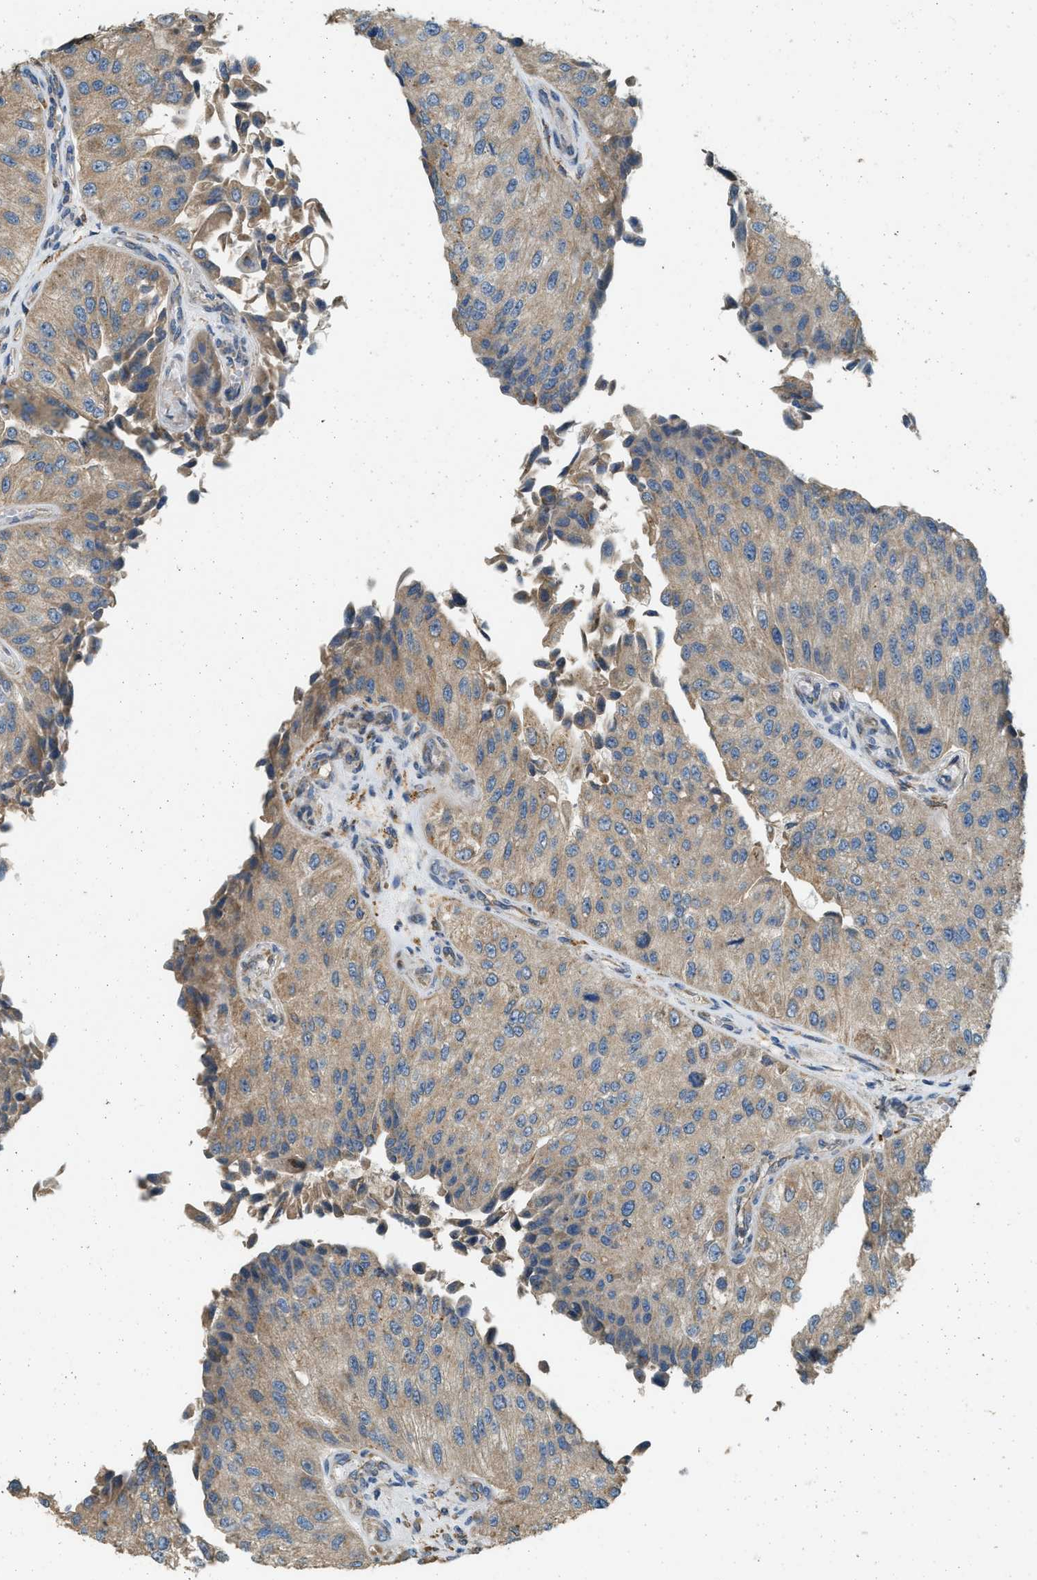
{"staining": {"intensity": "moderate", "quantity": ">75%", "location": "cytoplasmic/membranous"}, "tissue": "urothelial cancer", "cell_type": "Tumor cells", "image_type": "cancer", "snomed": [{"axis": "morphology", "description": "Urothelial carcinoma, High grade"}, {"axis": "topography", "description": "Kidney"}, {"axis": "topography", "description": "Urinary bladder"}], "caption": "Immunohistochemistry staining of urothelial cancer, which reveals medium levels of moderate cytoplasmic/membranous staining in about >75% of tumor cells indicating moderate cytoplasmic/membranous protein staining. The staining was performed using DAB (brown) for protein detection and nuclei were counterstained in hematoxylin (blue).", "gene": "CTSB", "patient": {"sex": "male", "age": 77}}